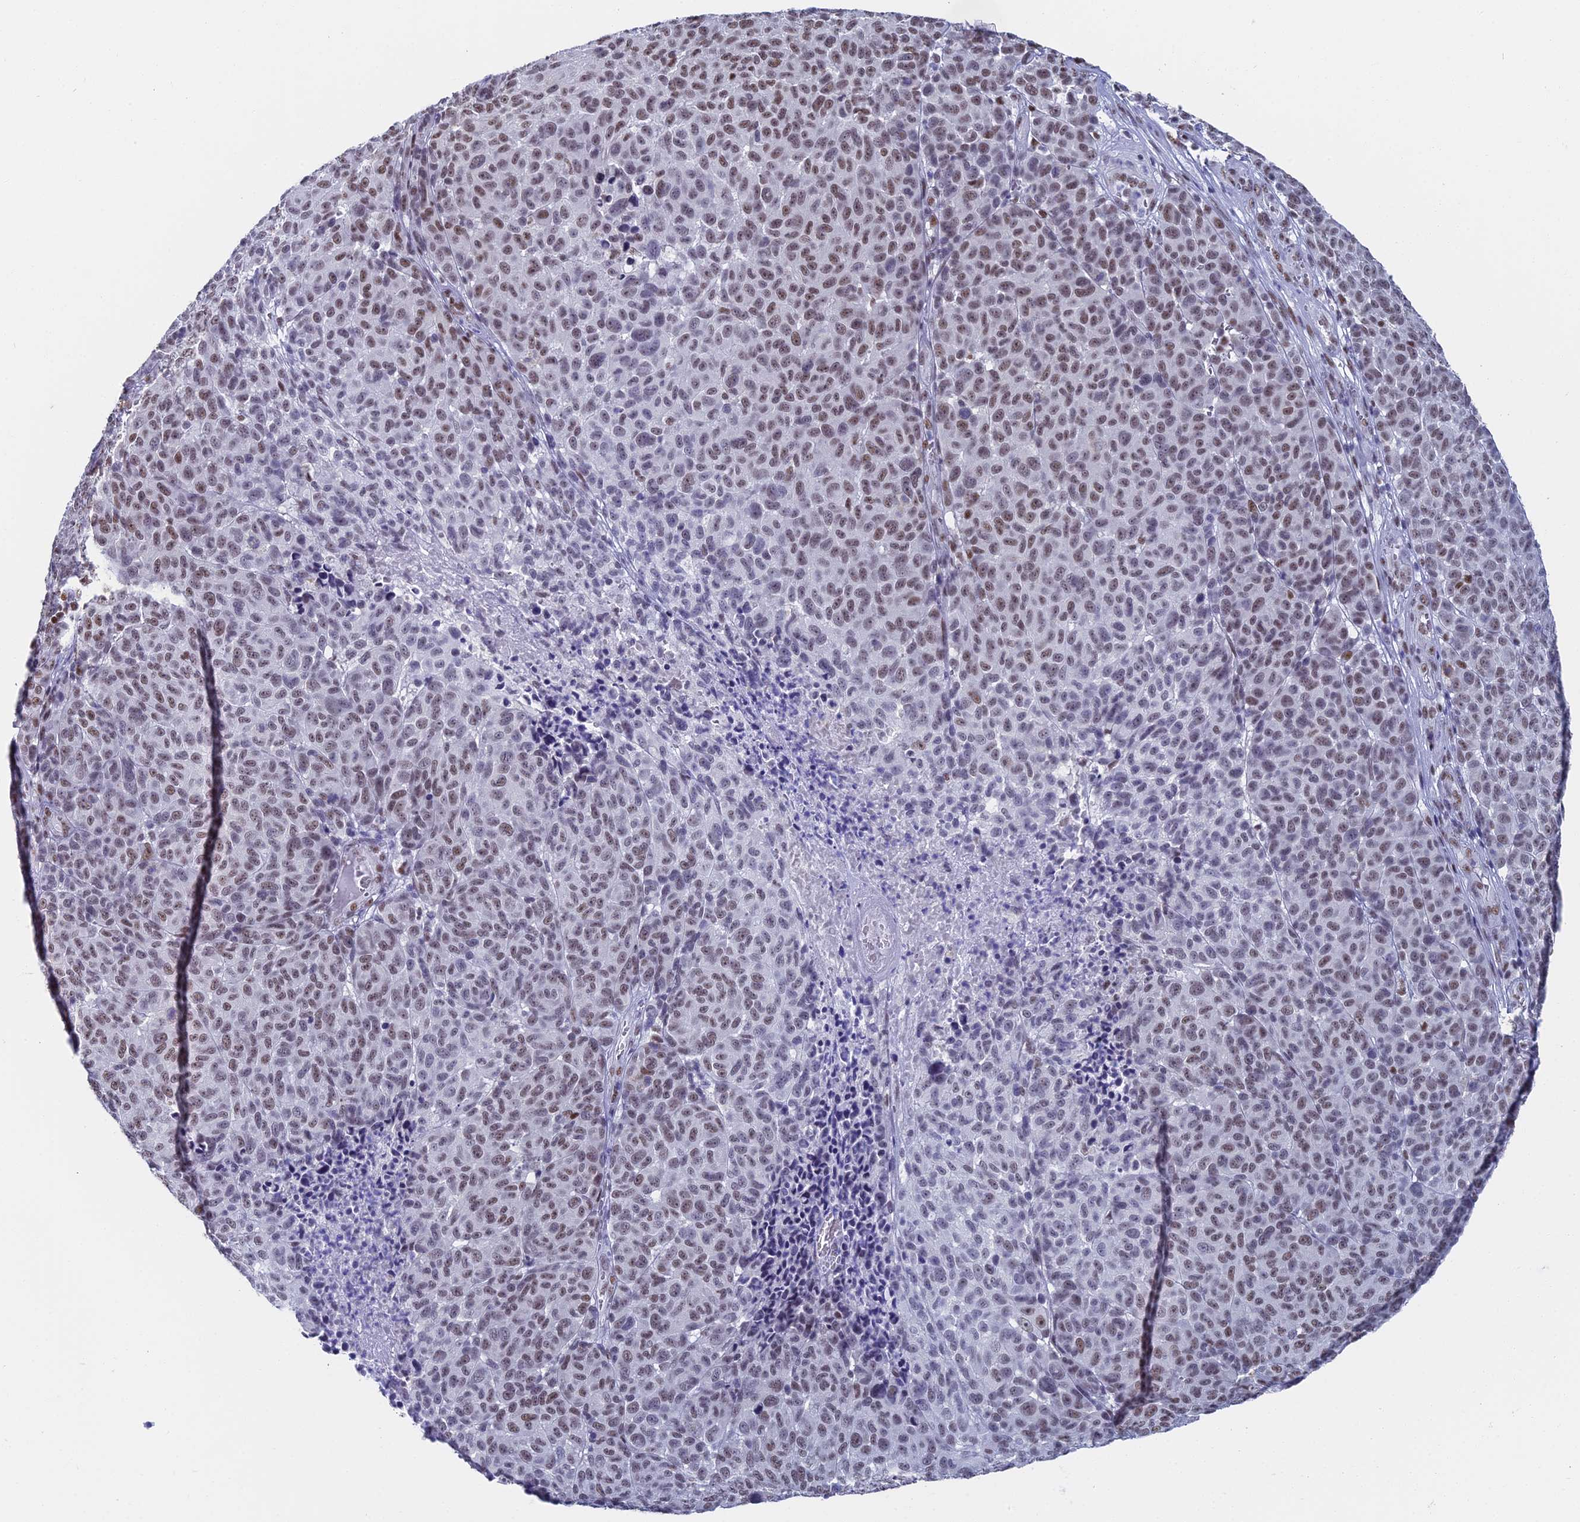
{"staining": {"intensity": "moderate", "quantity": ">75%", "location": "nuclear"}, "tissue": "melanoma", "cell_type": "Tumor cells", "image_type": "cancer", "snomed": [{"axis": "morphology", "description": "Malignant melanoma, NOS"}, {"axis": "topography", "description": "Skin"}], "caption": "This histopathology image exhibits melanoma stained with immunohistochemistry (IHC) to label a protein in brown. The nuclear of tumor cells show moderate positivity for the protein. Nuclei are counter-stained blue.", "gene": "CD2BP2", "patient": {"sex": "male", "age": 49}}